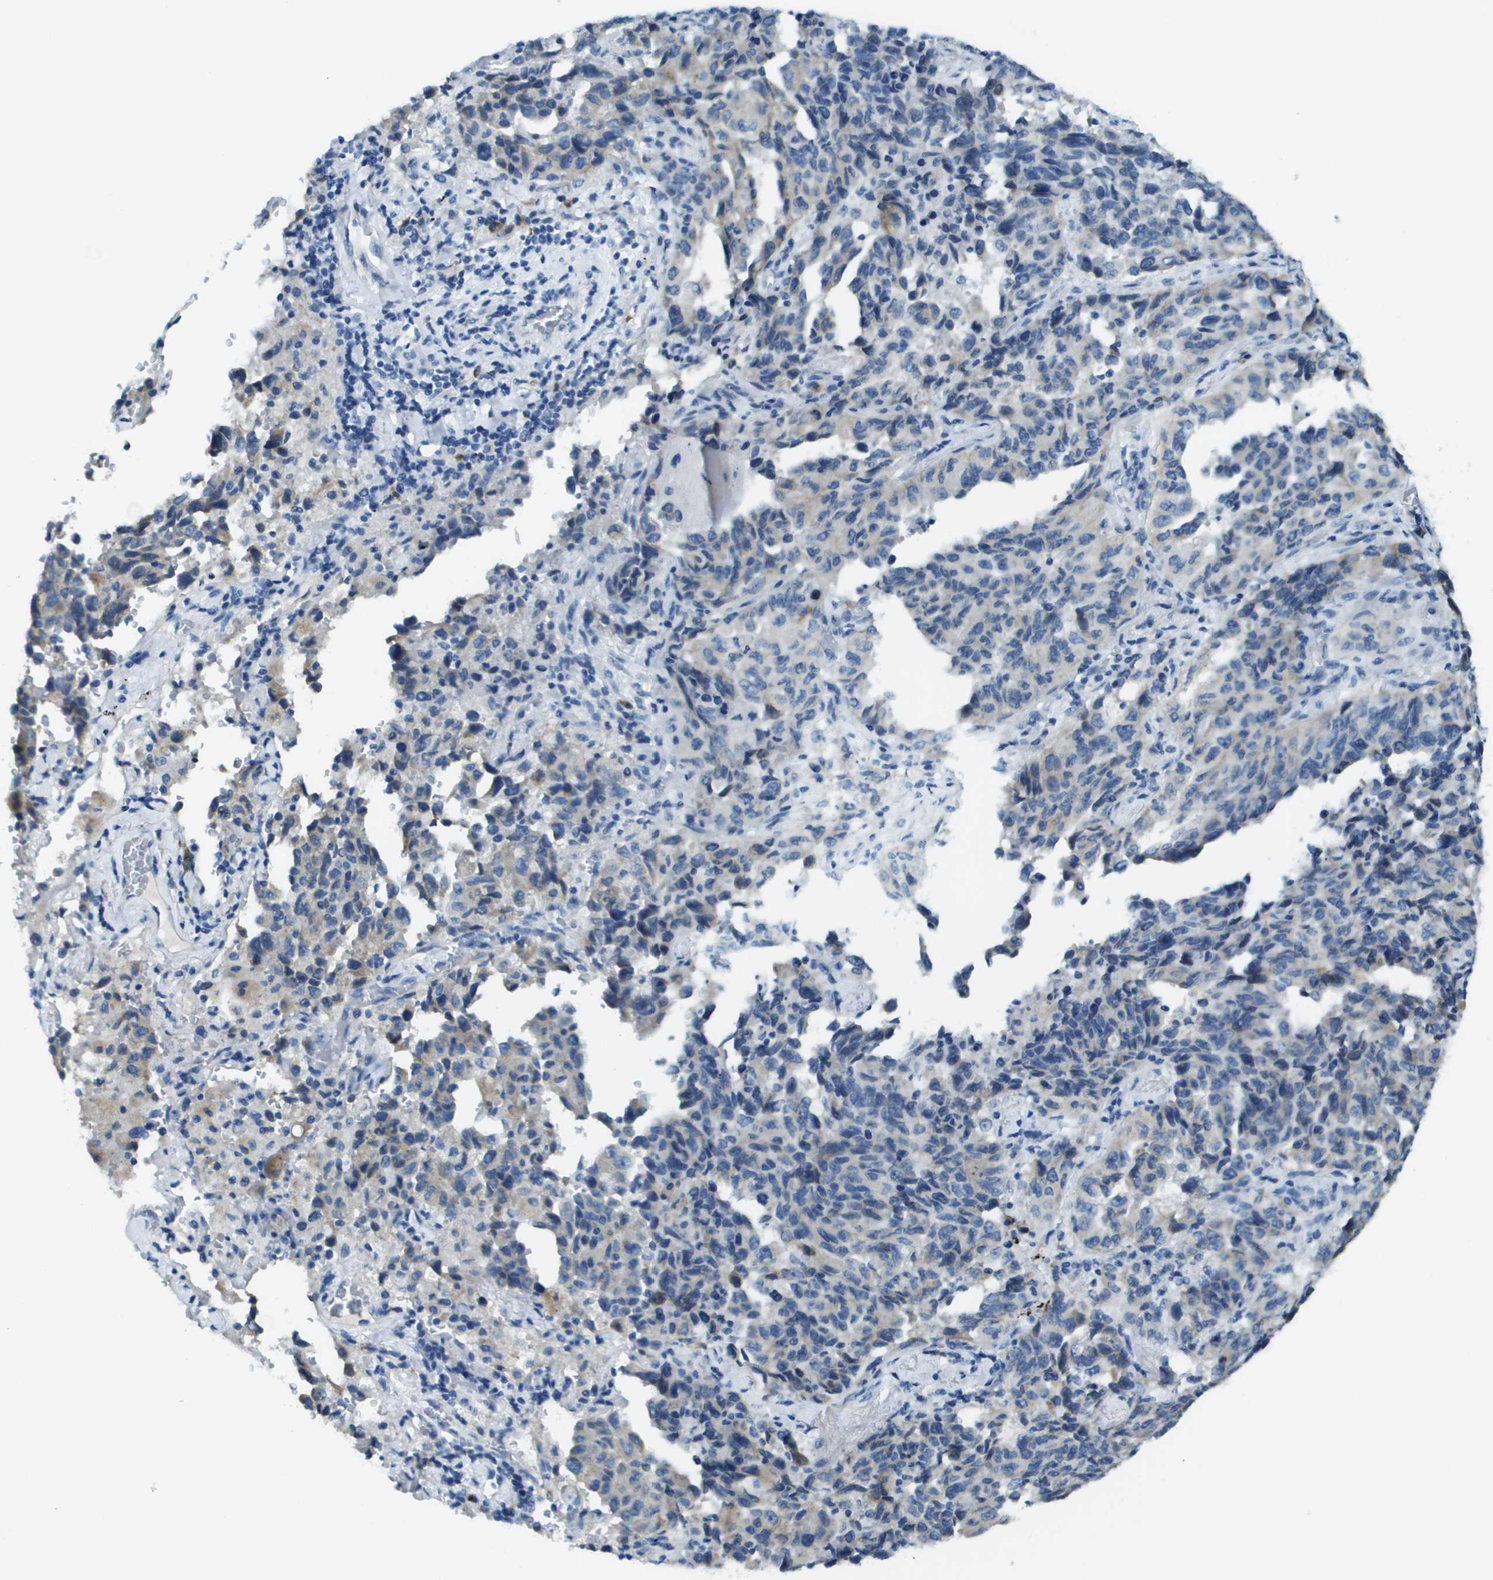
{"staining": {"intensity": "weak", "quantity": "<25%", "location": "cytoplasmic/membranous"}, "tissue": "lung cancer", "cell_type": "Tumor cells", "image_type": "cancer", "snomed": [{"axis": "morphology", "description": "Adenocarcinoma, NOS"}, {"axis": "topography", "description": "Lung"}], "caption": "A micrograph of lung cancer stained for a protein displays no brown staining in tumor cells.", "gene": "SDC1", "patient": {"sex": "female", "age": 51}}